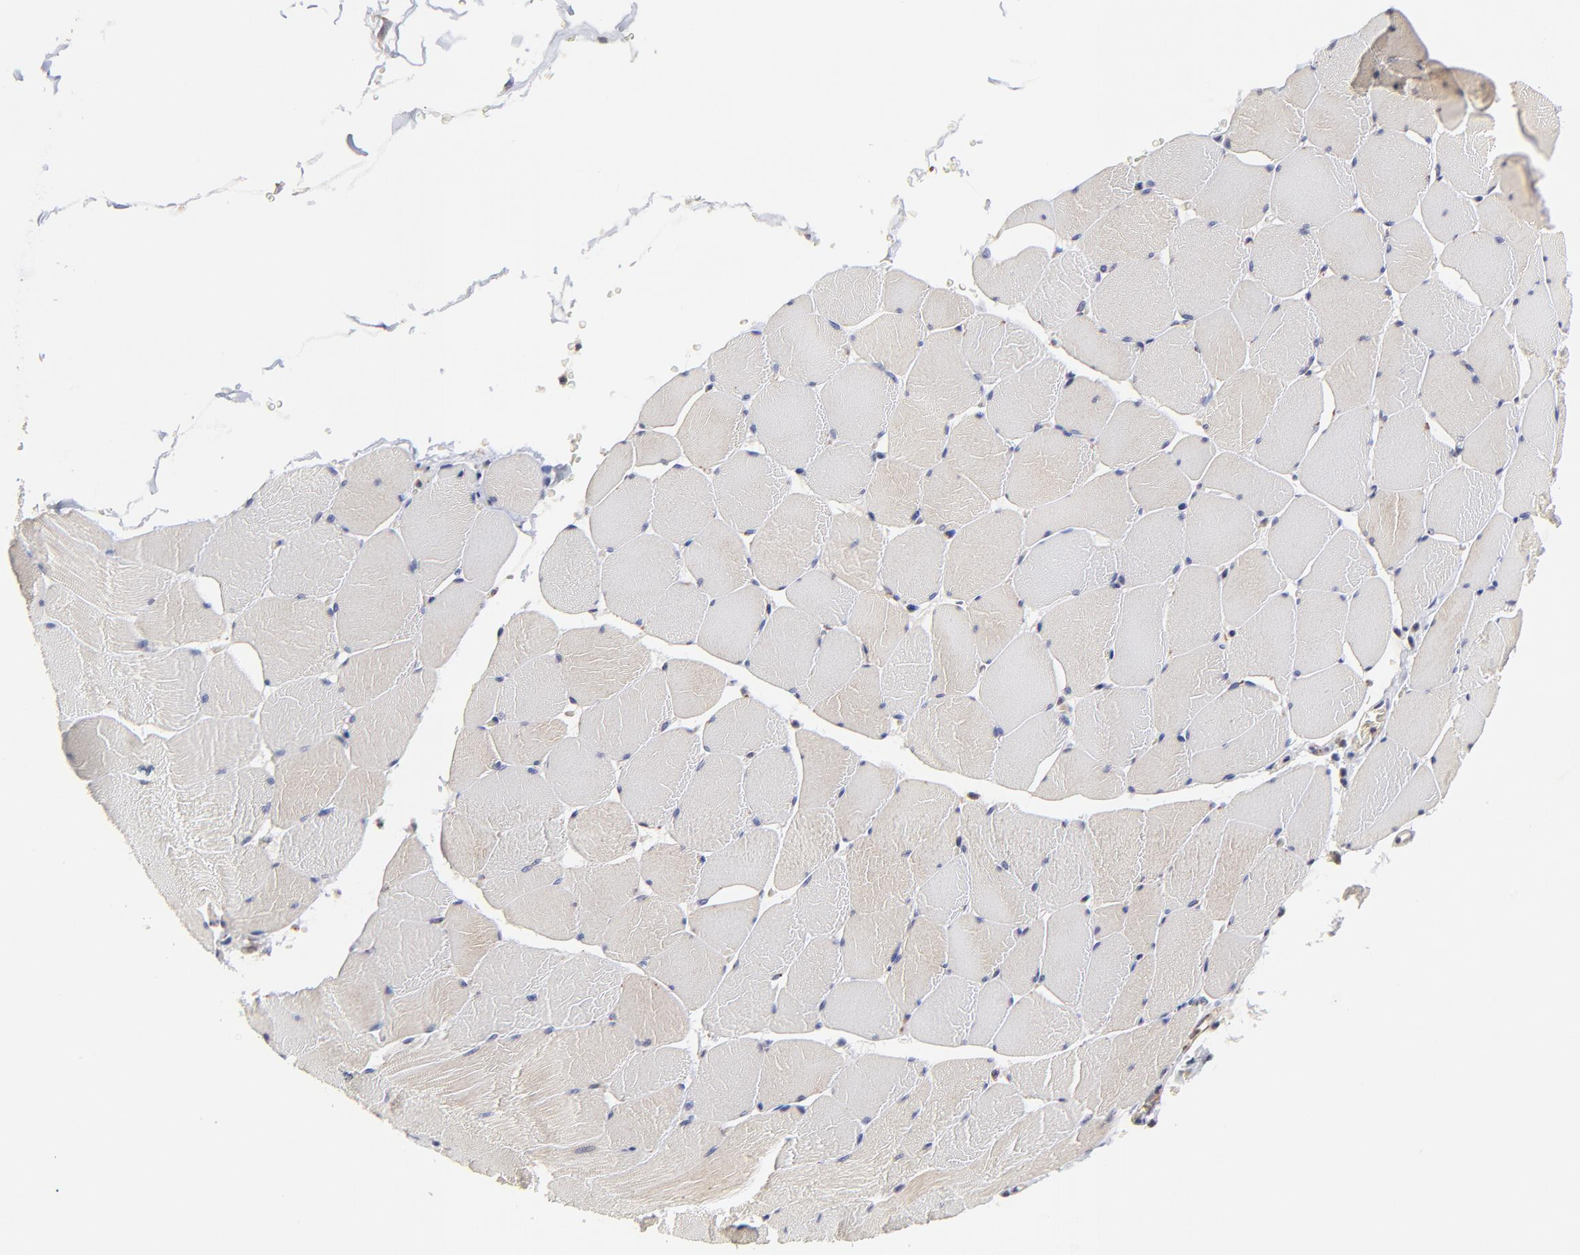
{"staining": {"intensity": "negative", "quantity": "none", "location": "none"}, "tissue": "skeletal muscle", "cell_type": "Myocytes", "image_type": "normal", "snomed": [{"axis": "morphology", "description": "Normal tissue, NOS"}, {"axis": "topography", "description": "Skeletal muscle"}], "caption": "Immunohistochemistry (IHC) of benign skeletal muscle displays no positivity in myocytes. The staining is performed using DAB (3,3'-diaminobenzidine) brown chromogen with nuclei counter-stained in using hematoxylin.", "gene": "MAP2K7", "patient": {"sex": "male", "age": 62}}